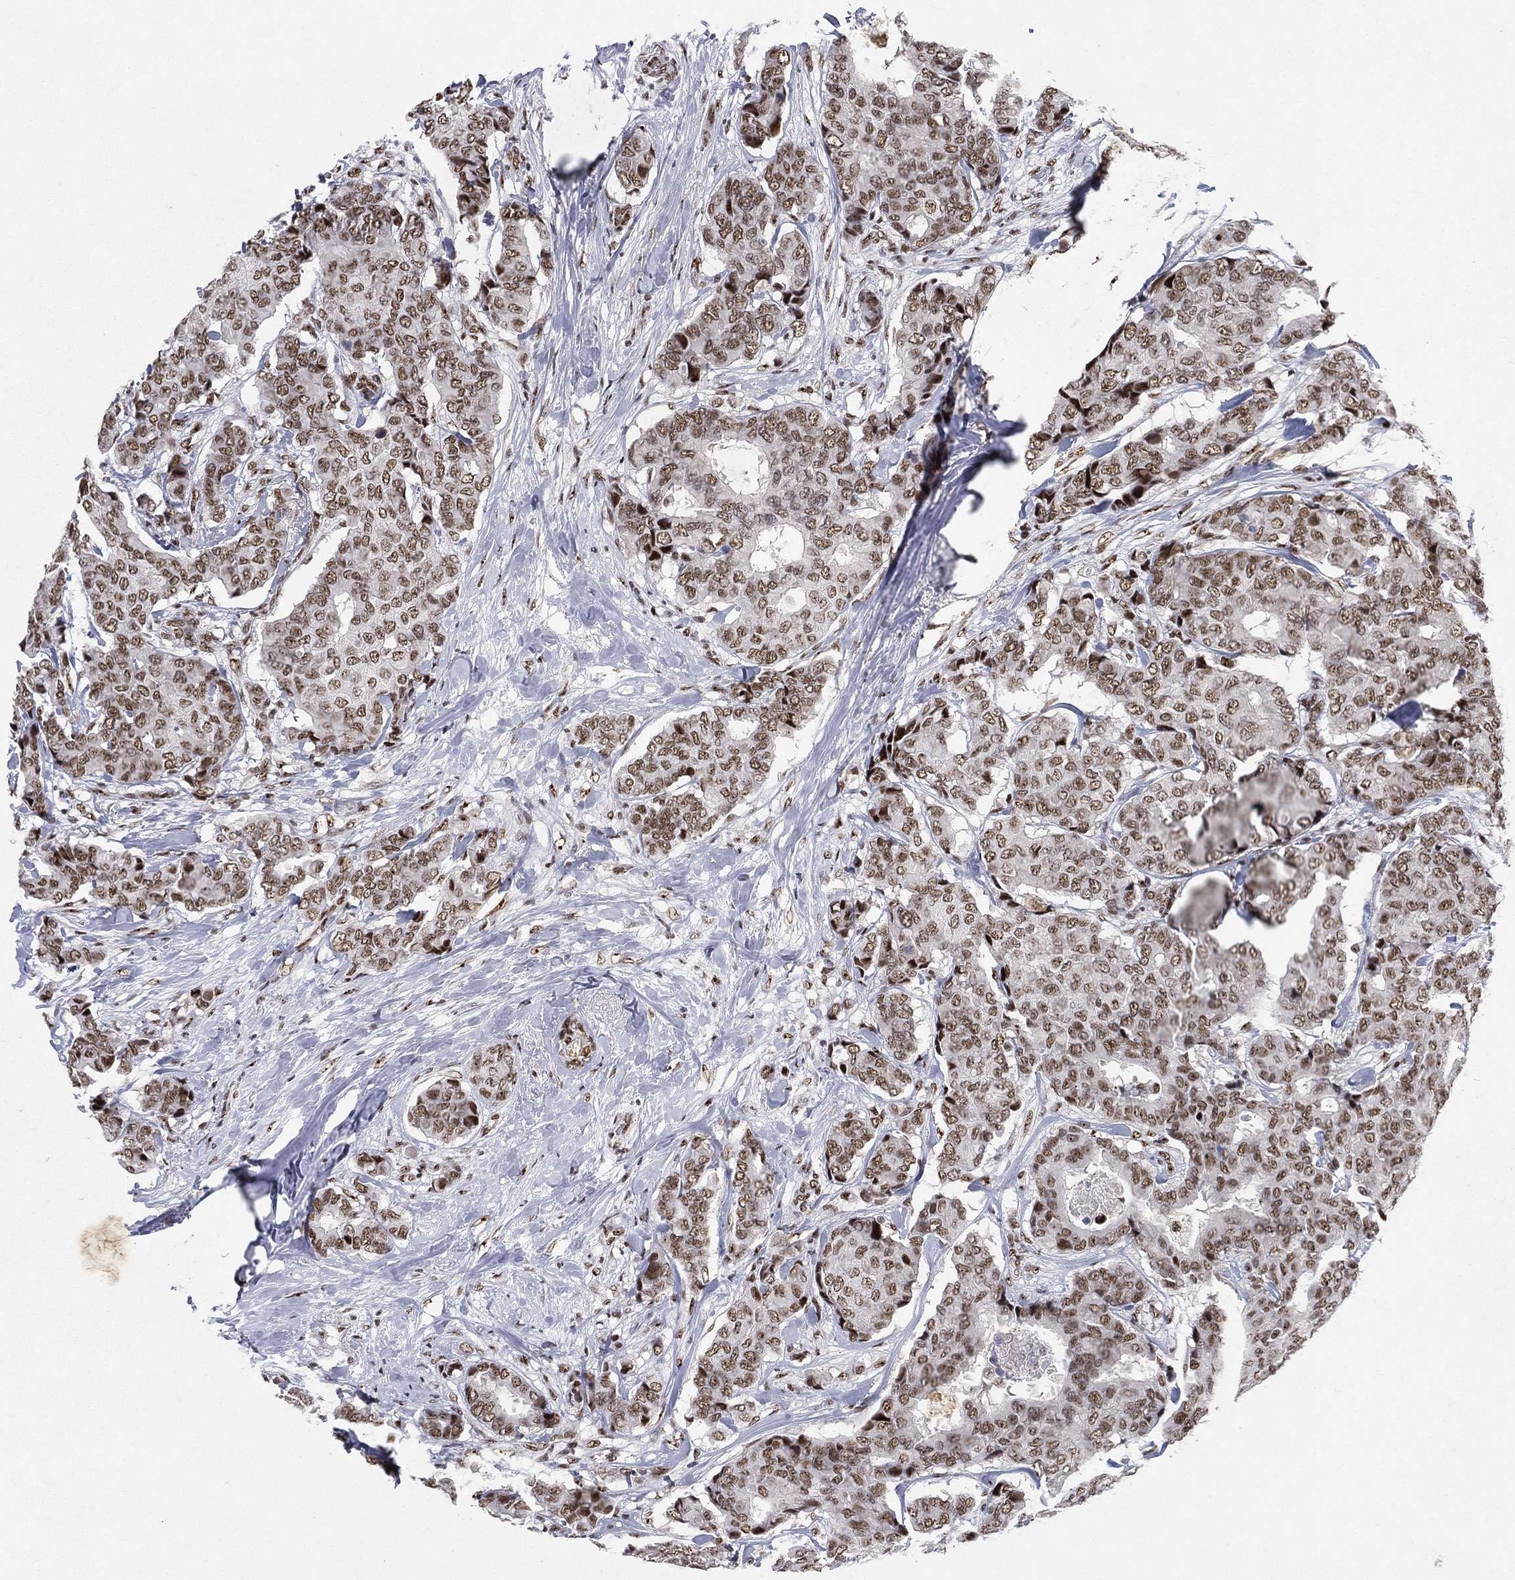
{"staining": {"intensity": "moderate", "quantity": ">75%", "location": "nuclear"}, "tissue": "breast cancer", "cell_type": "Tumor cells", "image_type": "cancer", "snomed": [{"axis": "morphology", "description": "Duct carcinoma"}, {"axis": "topography", "description": "Breast"}], "caption": "This image exhibits IHC staining of human invasive ductal carcinoma (breast), with medium moderate nuclear positivity in approximately >75% of tumor cells.", "gene": "DDX27", "patient": {"sex": "female", "age": 75}}